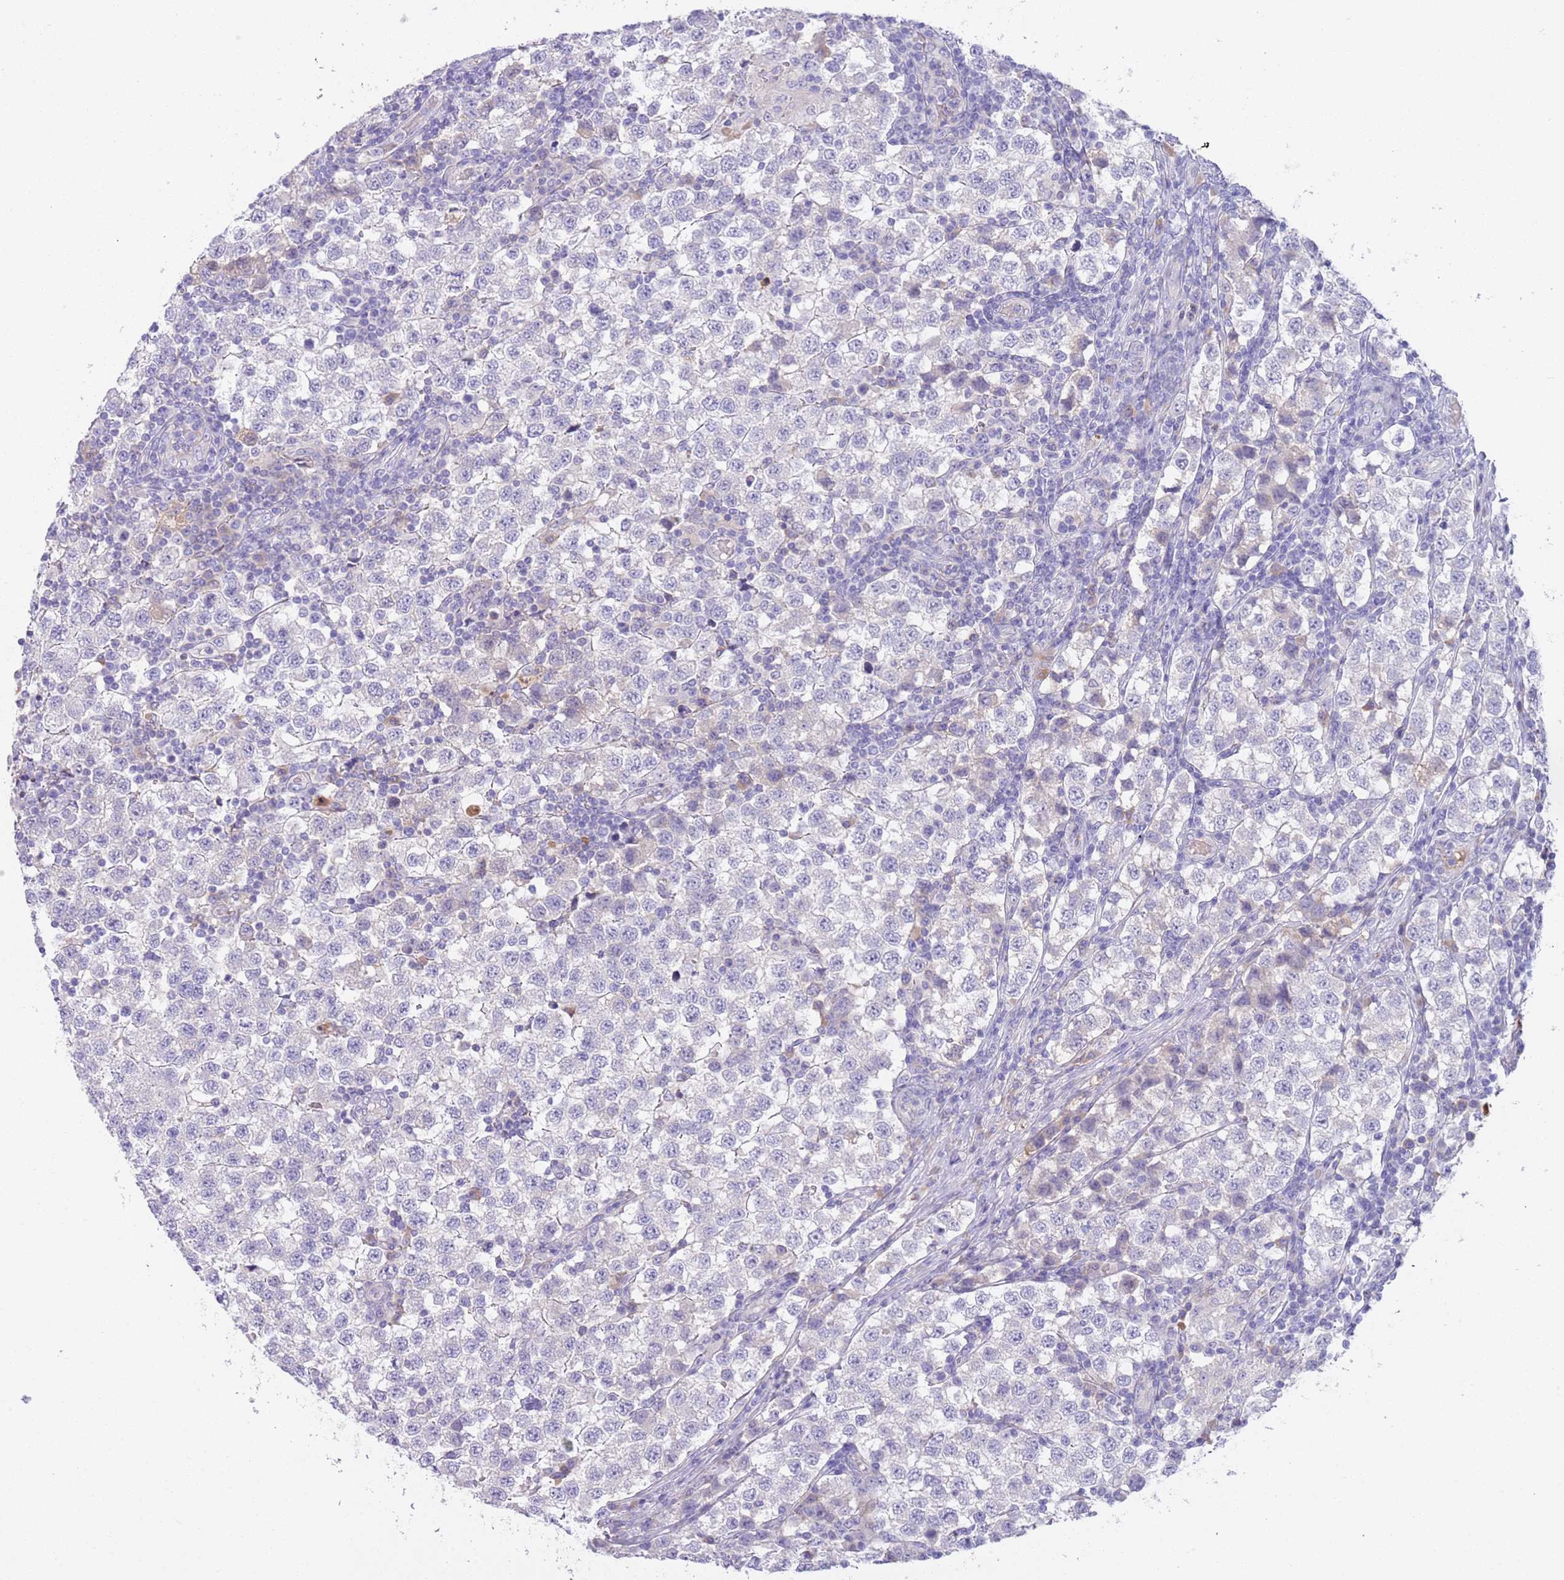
{"staining": {"intensity": "negative", "quantity": "none", "location": "none"}, "tissue": "testis cancer", "cell_type": "Tumor cells", "image_type": "cancer", "snomed": [{"axis": "morphology", "description": "Seminoma, NOS"}, {"axis": "topography", "description": "Testis"}], "caption": "Immunohistochemistry photomicrograph of neoplastic tissue: testis seminoma stained with DAB displays no significant protein expression in tumor cells.", "gene": "IGFL4", "patient": {"sex": "male", "age": 34}}